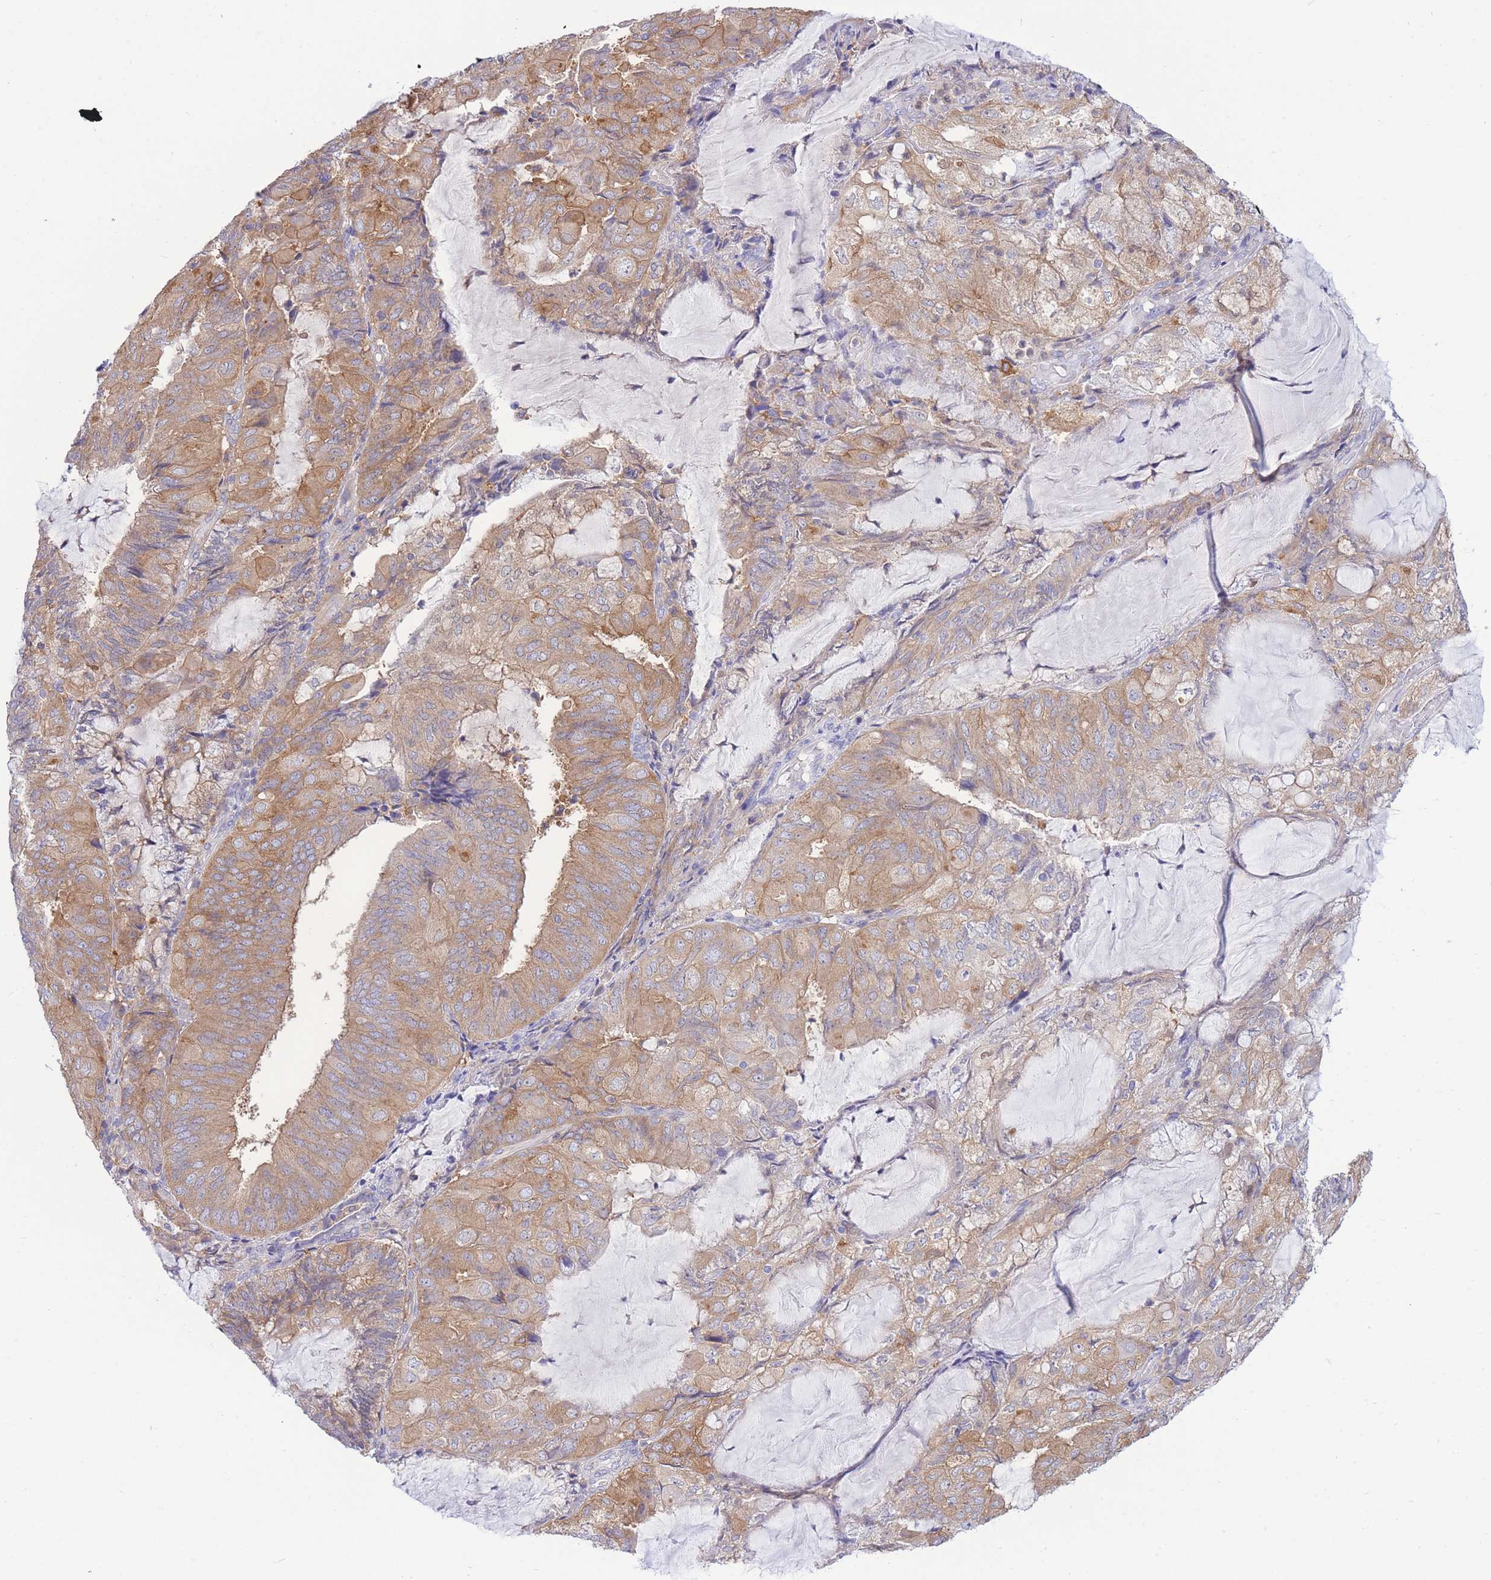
{"staining": {"intensity": "moderate", "quantity": ">75%", "location": "cytoplasmic/membranous"}, "tissue": "endometrial cancer", "cell_type": "Tumor cells", "image_type": "cancer", "snomed": [{"axis": "morphology", "description": "Adenocarcinoma, NOS"}, {"axis": "topography", "description": "Endometrium"}], "caption": "Immunohistochemistry (IHC) of human adenocarcinoma (endometrial) shows medium levels of moderate cytoplasmic/membranous expression in approximately >75% of tumor cells.", "gene": "NAMPT", "patient": {"sex": "female", "age": 81}}